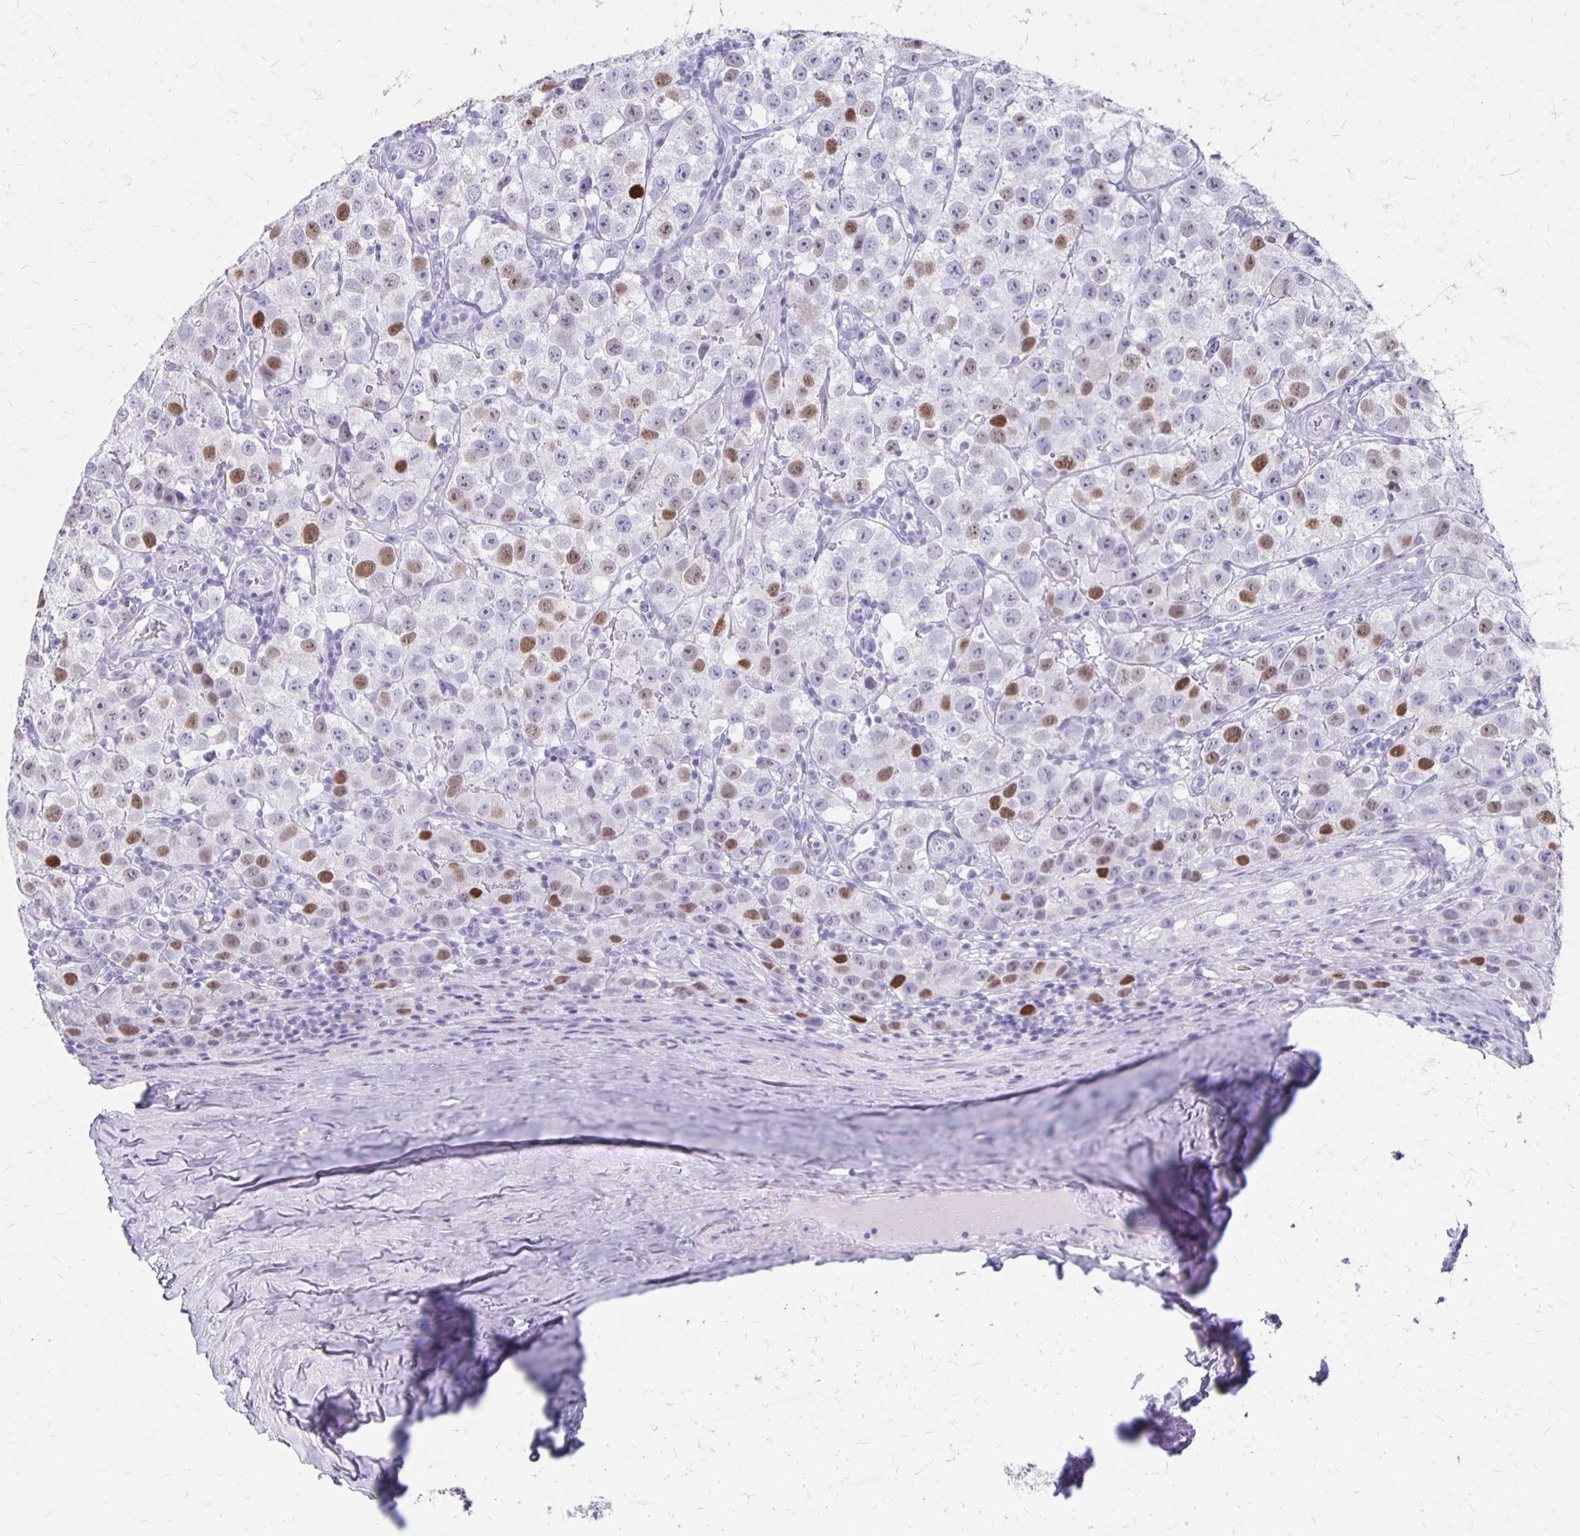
{"staining": {"intensity": "moderate", "quantity": "<25%", "location": "nuclear"}, "tissue": "testis cancer", "cell_type": "Tumor cells", "image_type": "cancer", "snomed": [{"axis": "morphology", "description": "Seminoma, NOS"}, {"axis": "topography", "description": "Testis"}], "caption": "Immunohistochemistry (IHC) image of neoplastic tissue: seminoma (testis) stained using IHC shows low levels of moderate protein expression localized specifically in the nuclear of tumor cells, appearing as a nuclear brown color.", "gene": "MAGEC2", "patient": {"sex": "male", "age": 34}}